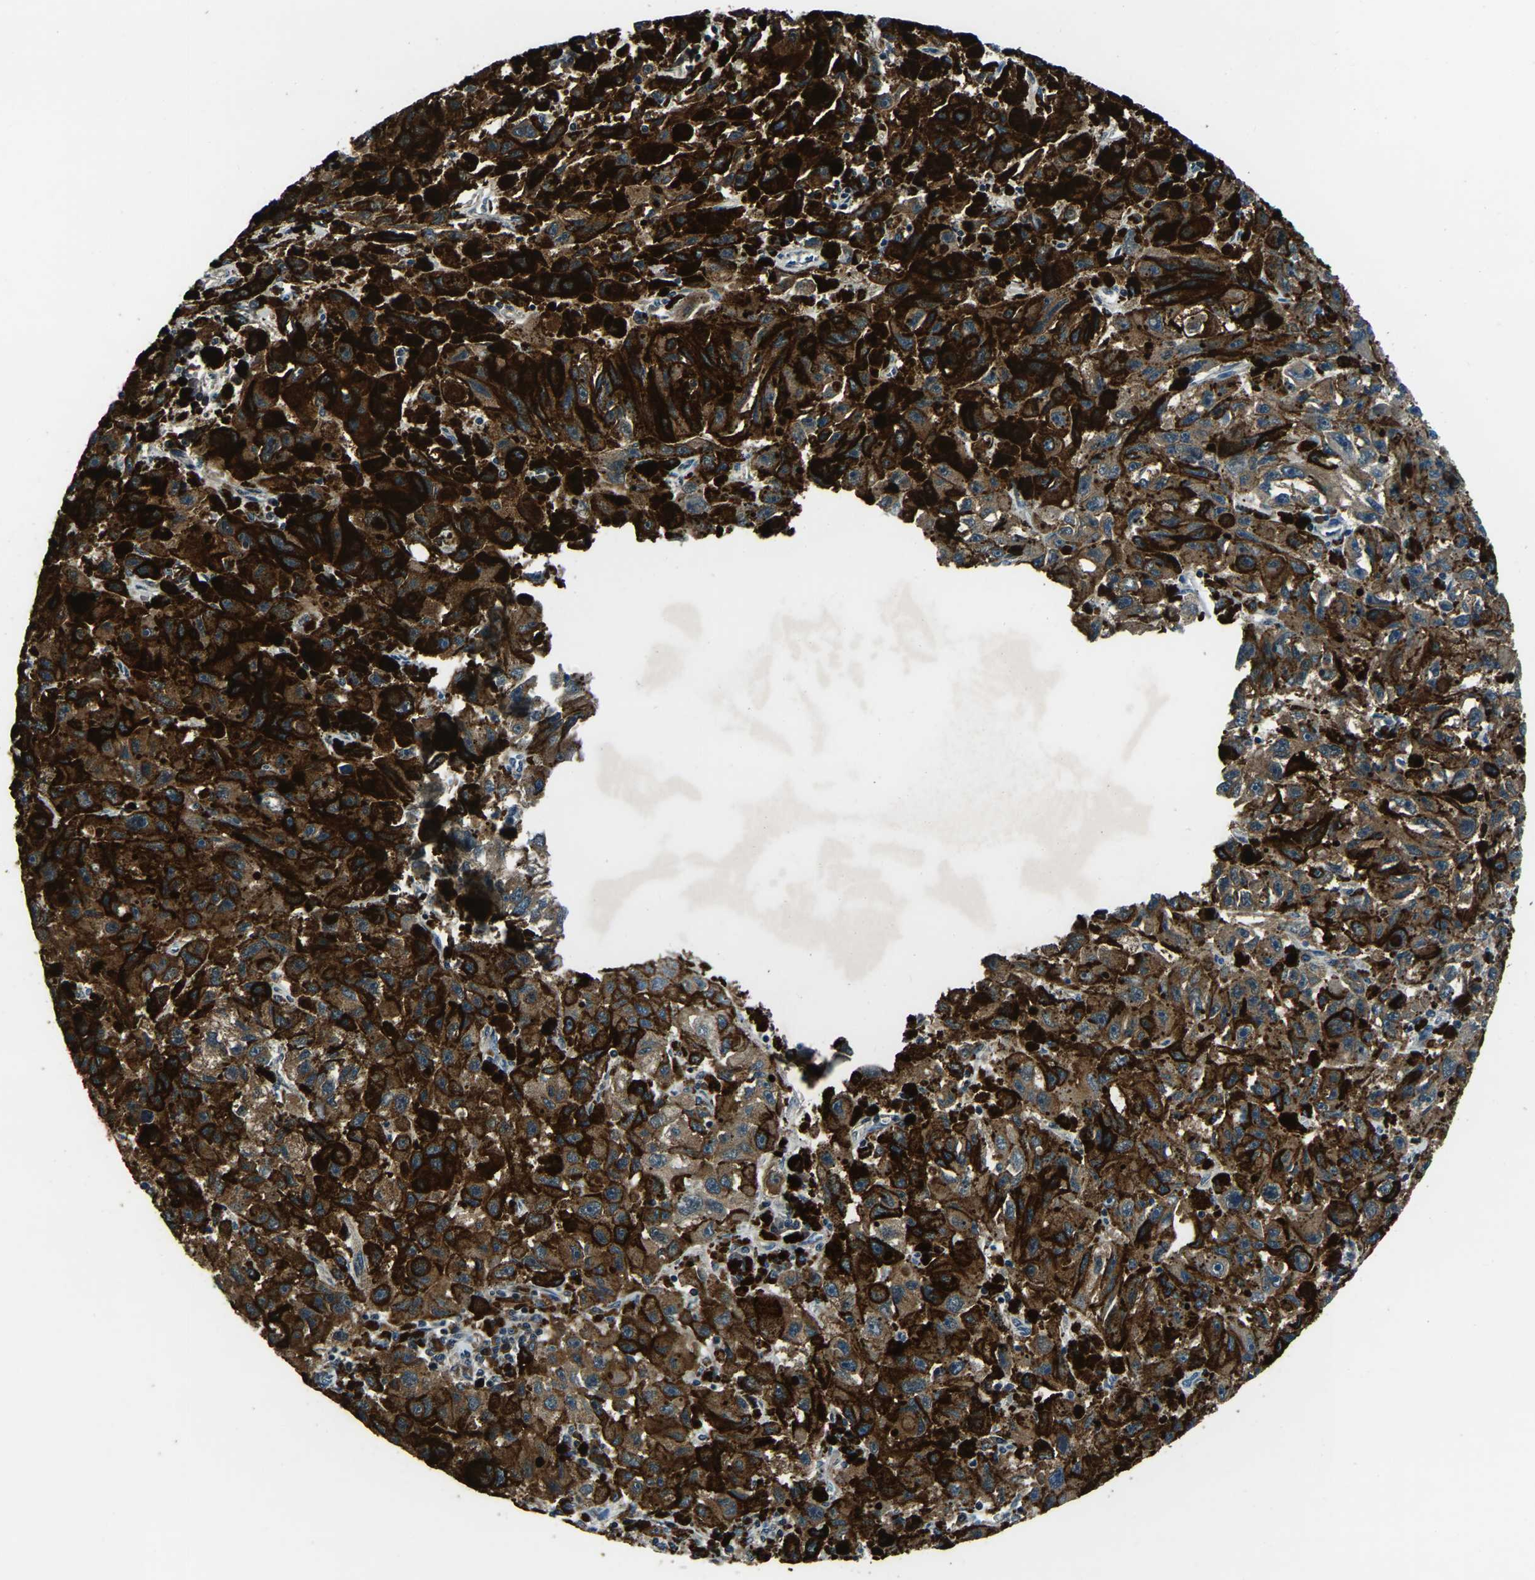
{"staining": {"intensity": "moderate", "quantity": ">75%", "location": "cytoplasmic/membranous"}, "tissue": "melanoma", "cell_type": "Tumor cells", "image_type": "cancer", "snomed": [{"axis": "morphology", "description": "Malignant melanoma, NOS"}, {"axis": "topography", "description": "Skin"}], "caption": "The photomicrograph displays staining of malignant melanoma, revealing moderate cytoplasmic/membranous protein positivity (brown color) within tumor cells.", "gene": "ANKIB1", "patient": {"sex": "female", "age": 104}}